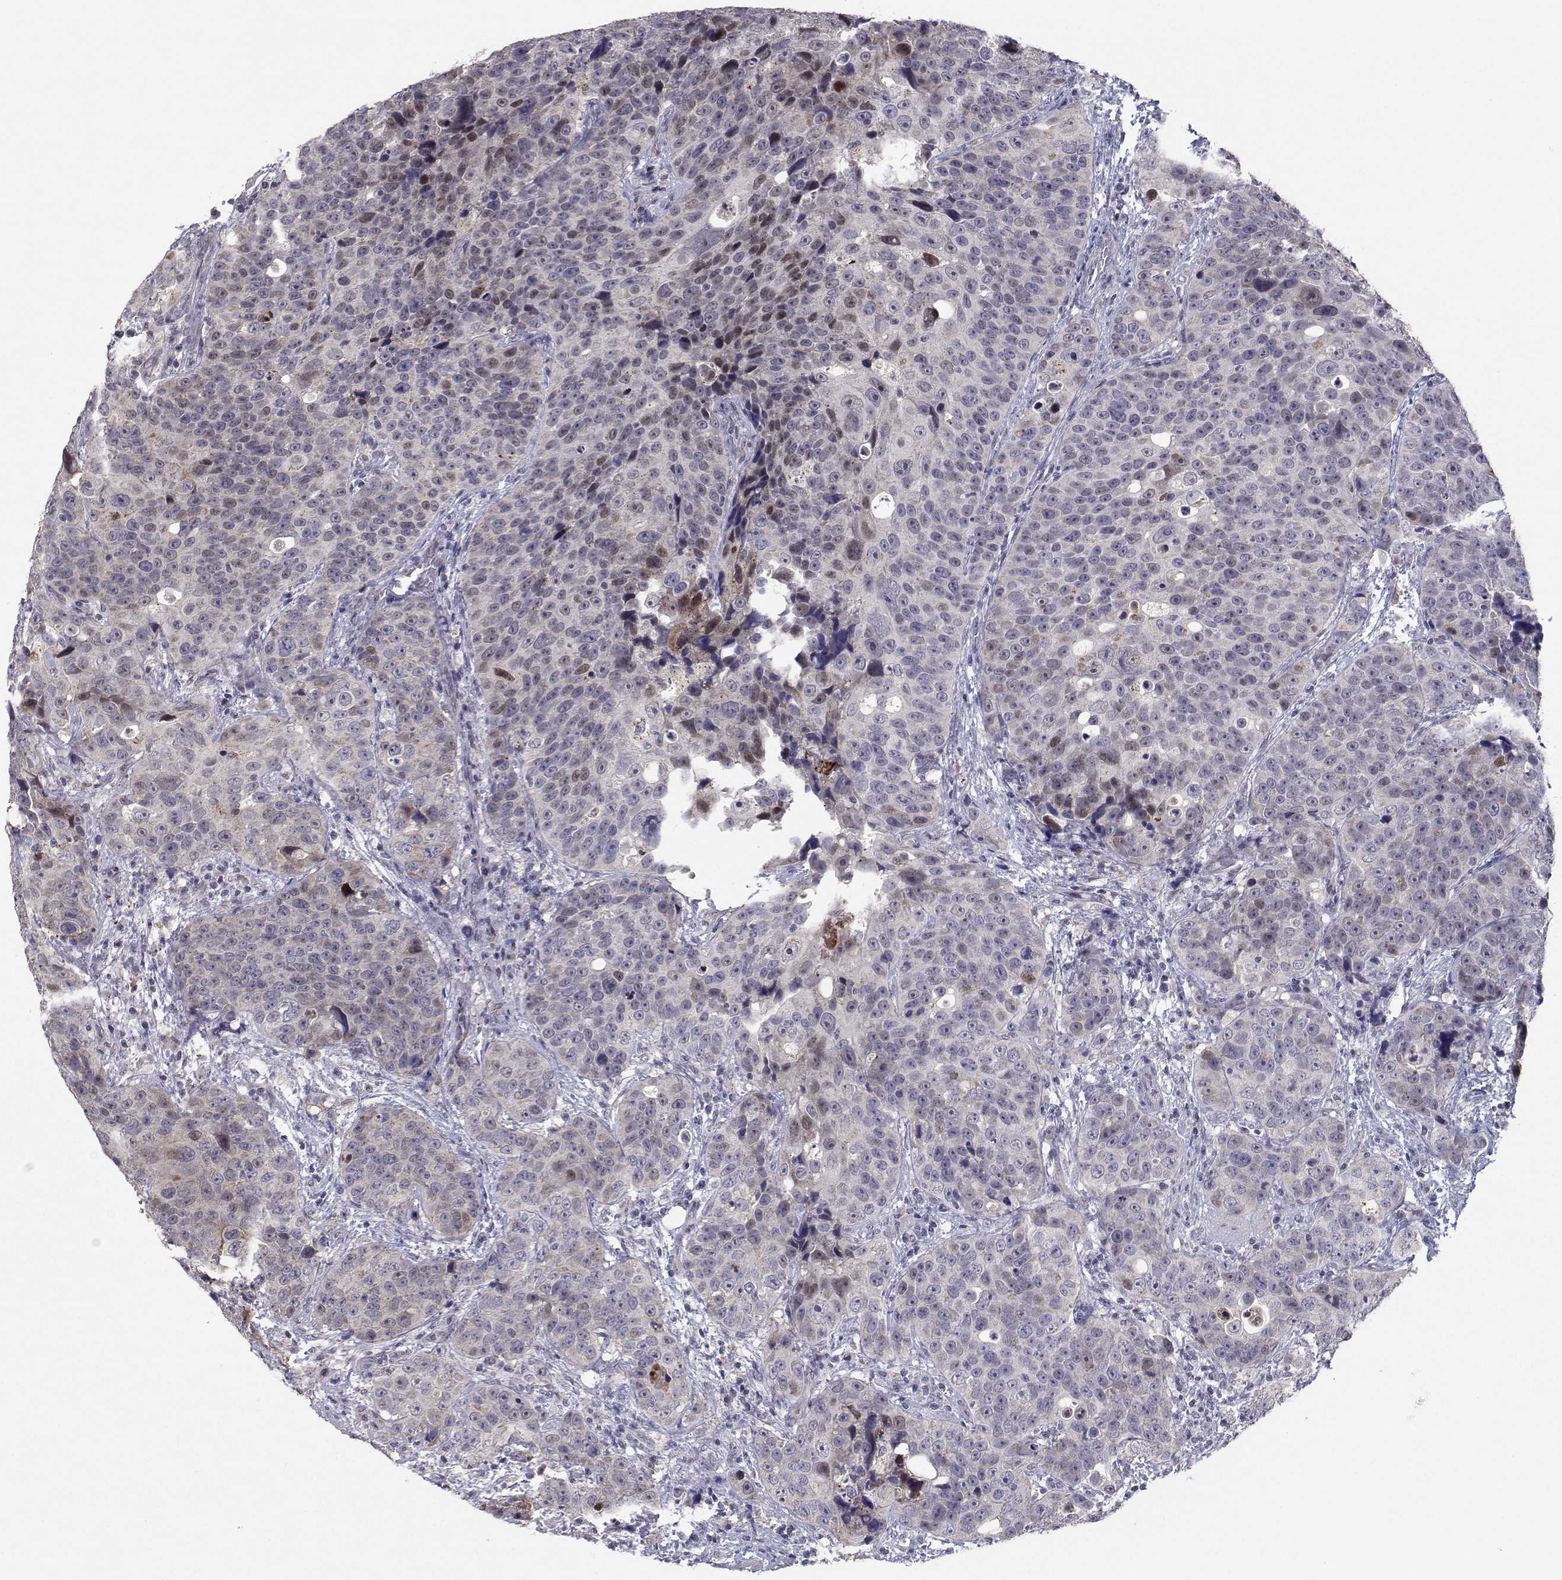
{"staining": {"intensity": "moderate", "quantity": "<25%", "location": "nuclear"}, "tissue": "urothelial cancer", "cell_type": "Tumor cells", "image_type": "cancer", "snomed": [{"axis": "morphology", "description": "Urothelial carcinoma, NOS"}, {"axis": "topography", "description": "Urinary bladder"}], "caption": "Immunohistochemical staining of urothelial cancer demonstrates moderate nuclear protein expression in about <25% of tumor cells.", "gene": "RBPJL", "patient": {"sex": "male", "age": 52}}